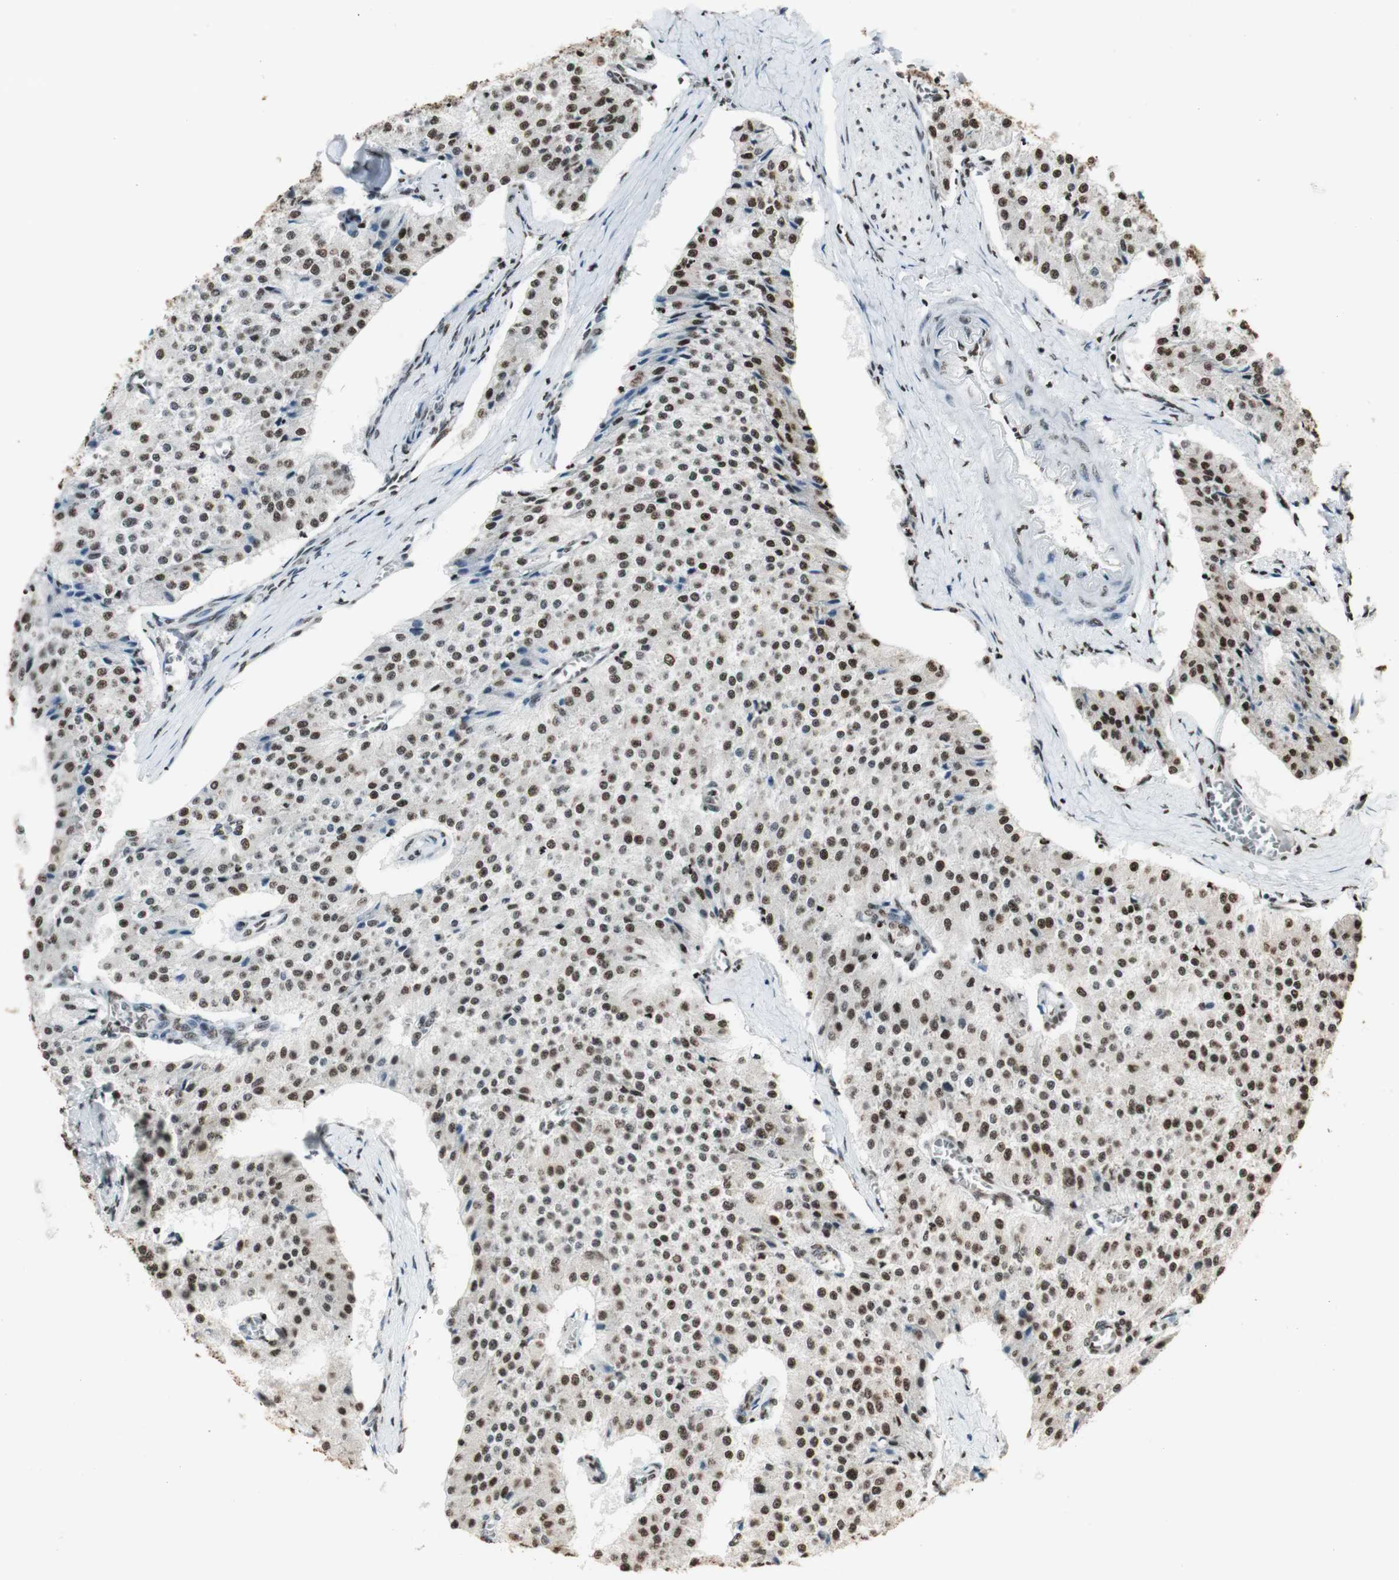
{"staining": {"intensity": "weak", "quantity": "25%-75%", "location": "nuclear"}, "tissue": "carcinoid", "cell_type": "Tumor cells", "image_type": "cancer", "snomed": [{"axis": "morphology", "description": "Carcinoid, malignant, NOS"}, {"axis": "topography", "description": "Colon"}], "caption": "Tumor cells show low levels of weak nuclear expression in about 25%-75% of cells in carcinoid.", "gene": "HNRNPA2B1", "patient": {"sex": "female", "age": 52}}